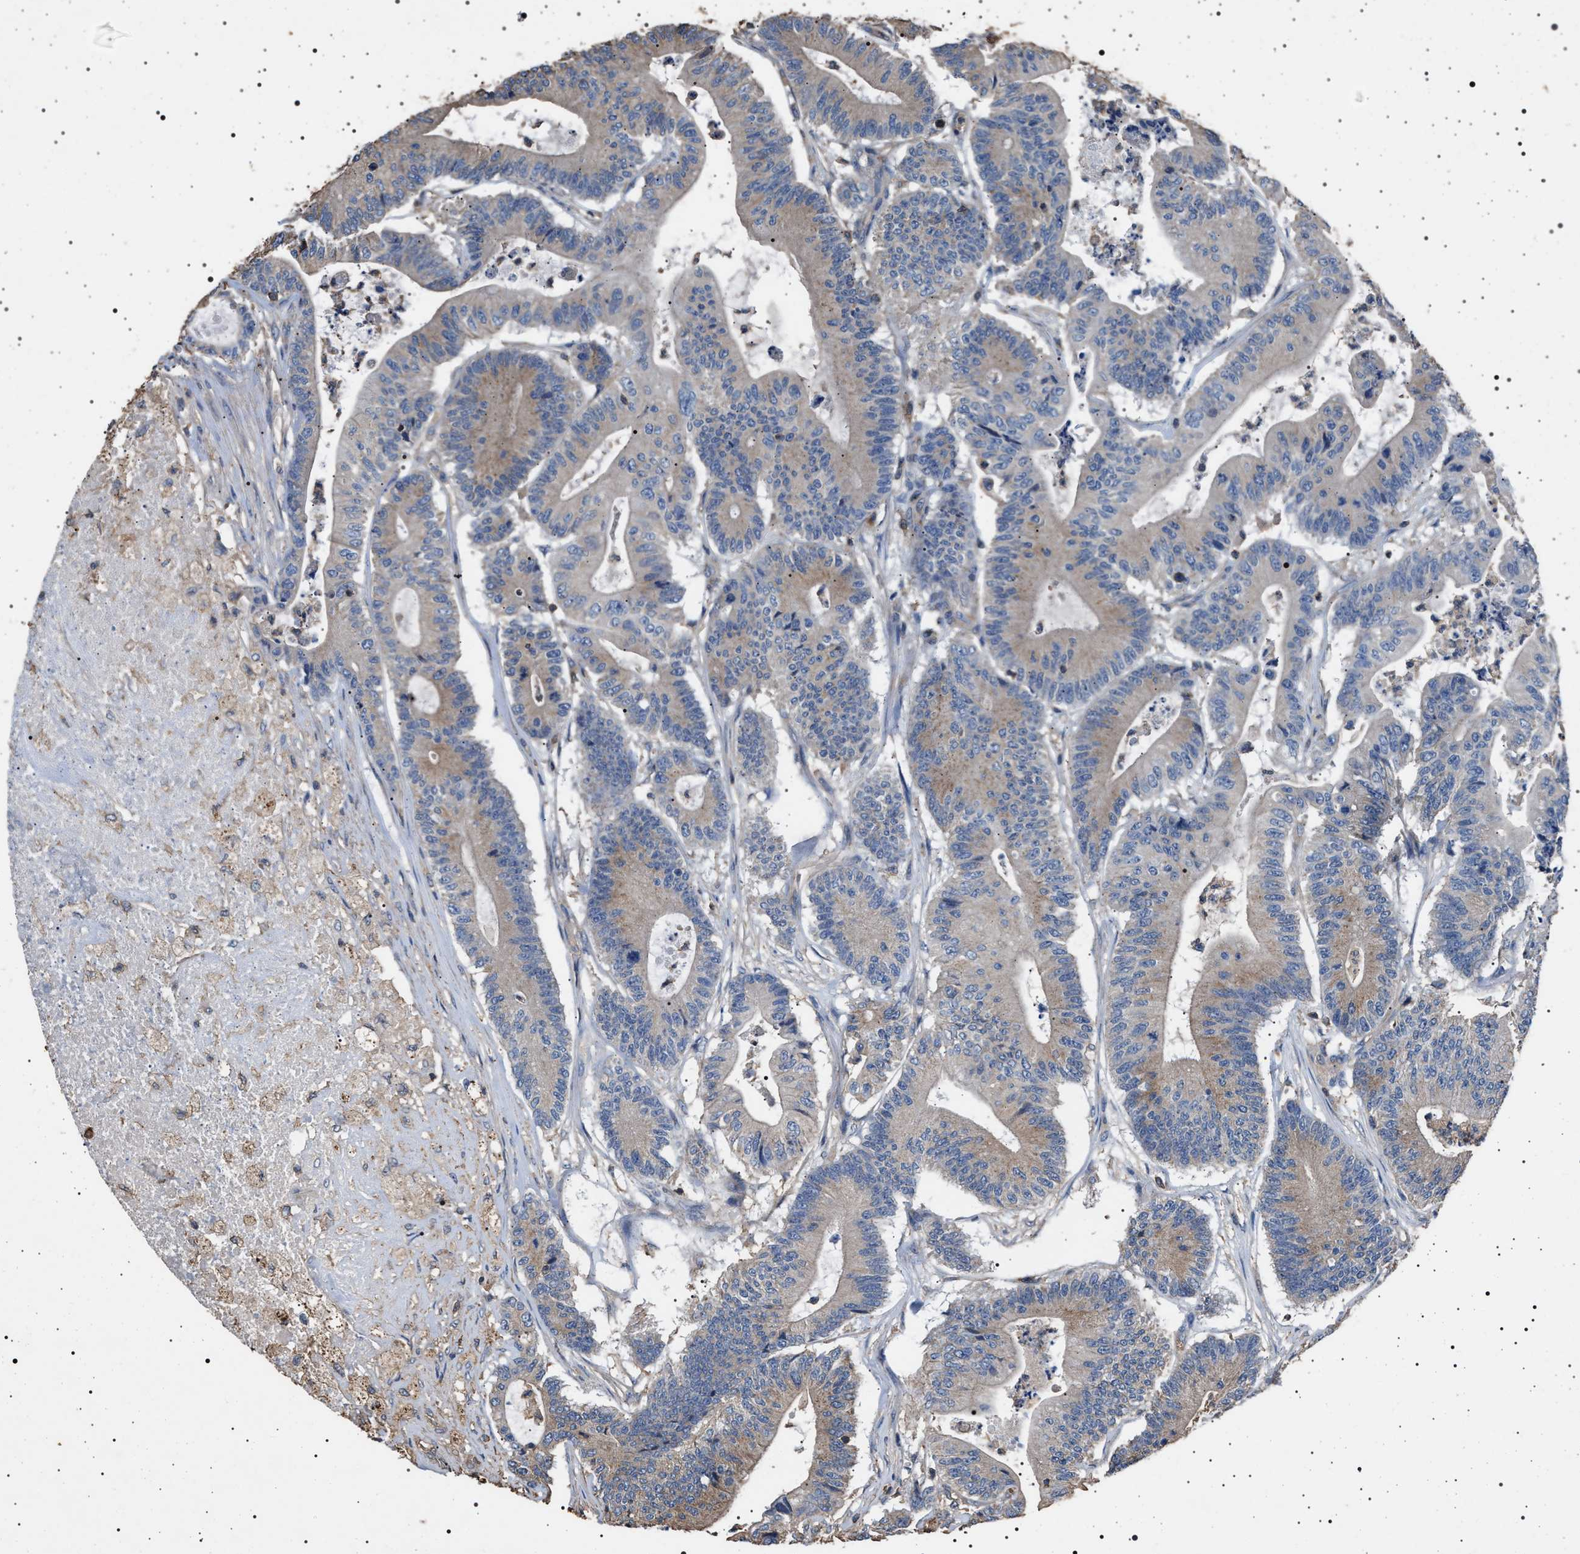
{"staining": {"intensity": "weak", "quantity": "25%-75%", "location": "cytoplasmic/membranous"}, "tissue": "colorectal cancer", "cell_type": "Tumor cells", "image_type": "cancer", "snomed": [{"axis": "morphology", "description": "Adenocarcinoma, NOS"}, {"axis": "topography", "description": "Colon"}], "caption": "Human colorectal cancer stained with a protein marker demonstrates weak staining in tumor cells.", "gene": "SMAP2", "patient": {"sex": "female", "age": 84}}